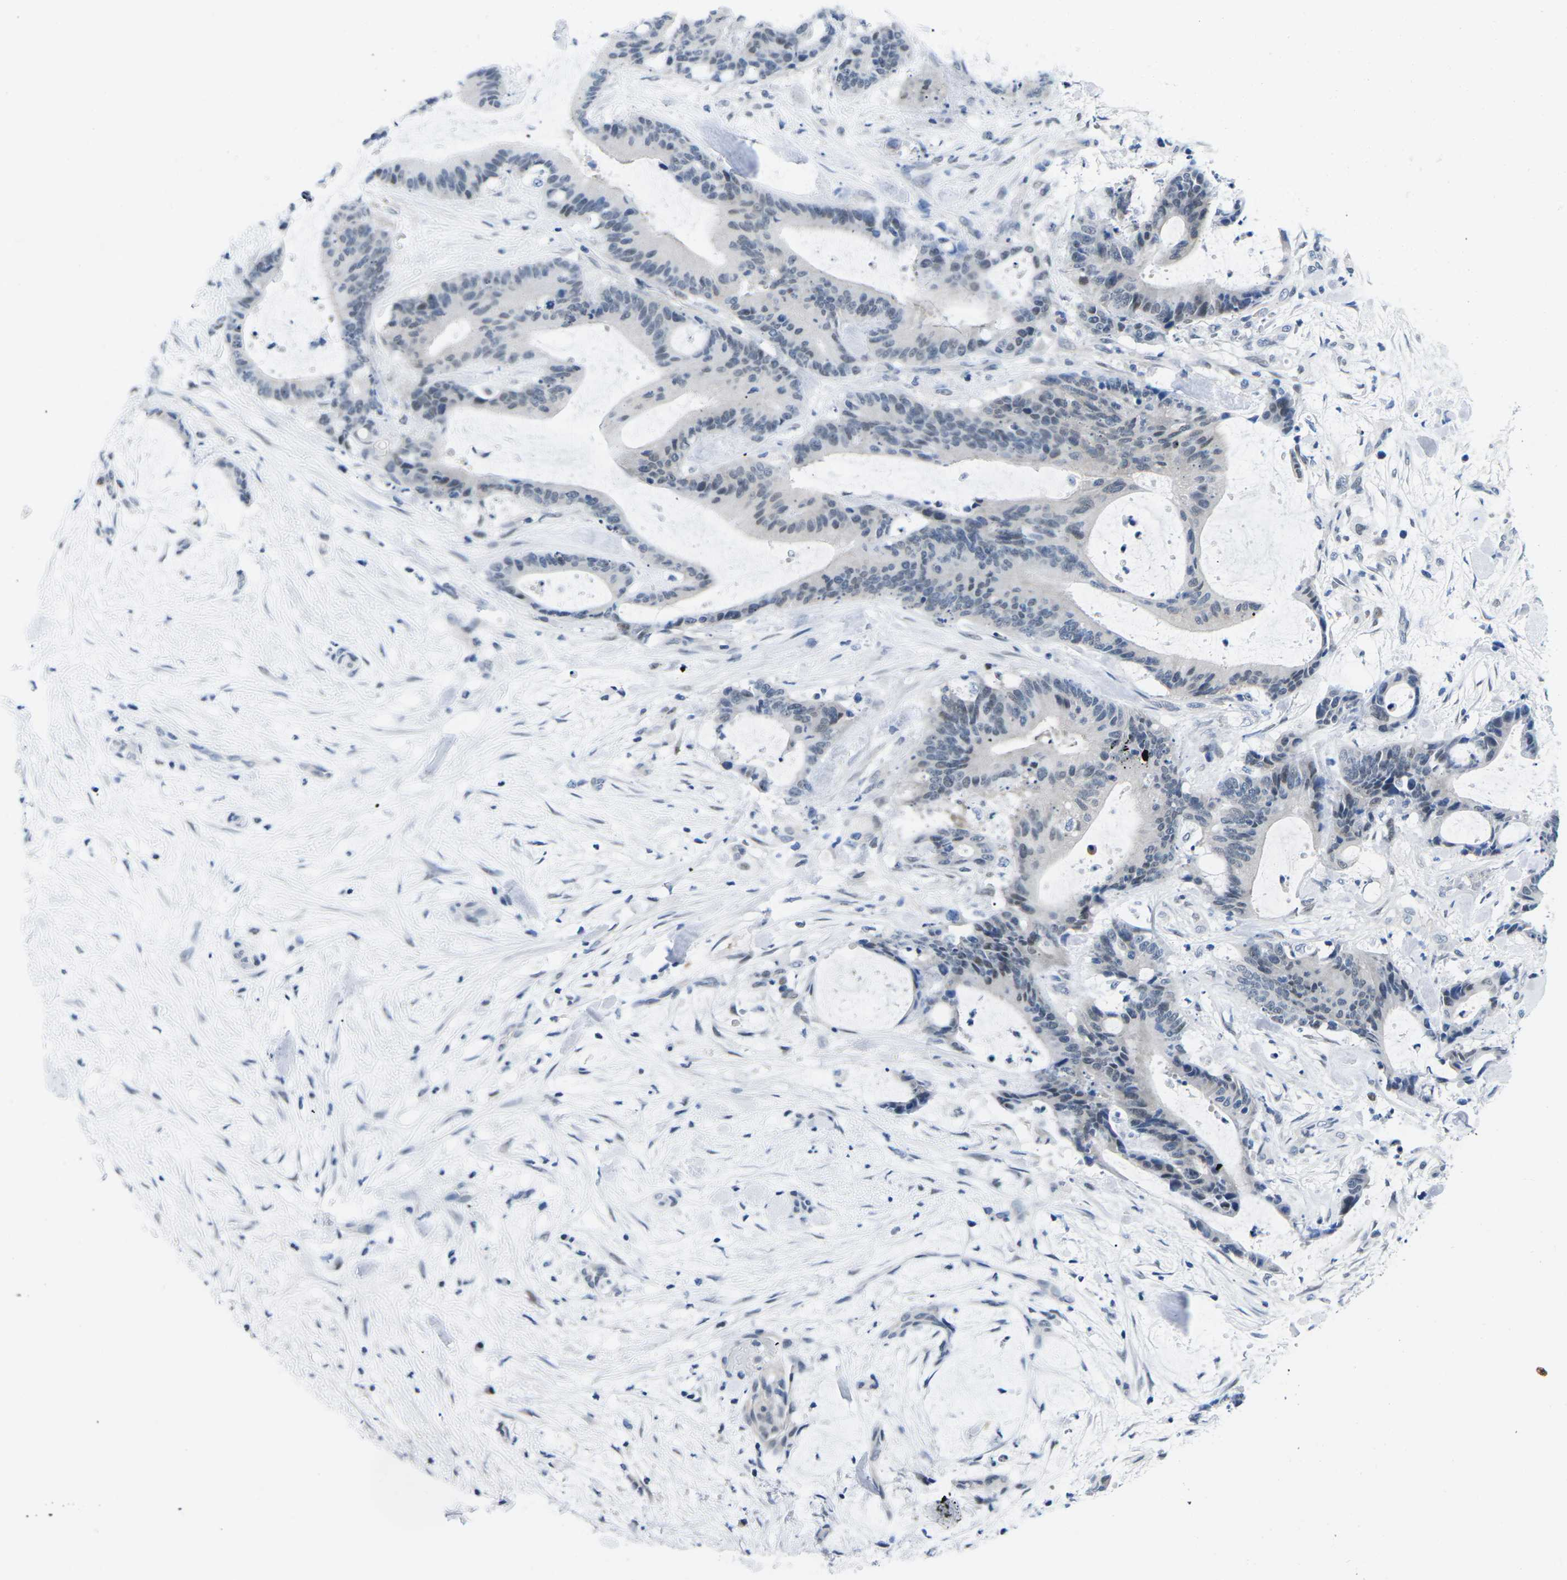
{"staining": {"intensity": "moderate", "quantity": "<25%", "location": "nuclear"}, "tissue": "liver cancer", "cell_type": "Tumor cells", "image_type": "cancer", "snomed": [{"axis": "morphology", "description": "Cholangiocarcinoma"}, {"axis": "topography", "description": "Liver"}], "caption": "Immunohistochemical staining of liver cancer (cholangiocarcinoma) shows moderate nuclear protein positivity in approximately <25% of tumor cells. The staining is performed using DAB brown chromogen to label protein expression. The nuclei are counter-stained blue using hematoxylin.", "gene": "UBA7", "patient": {"sex": "female", "age": 73}}